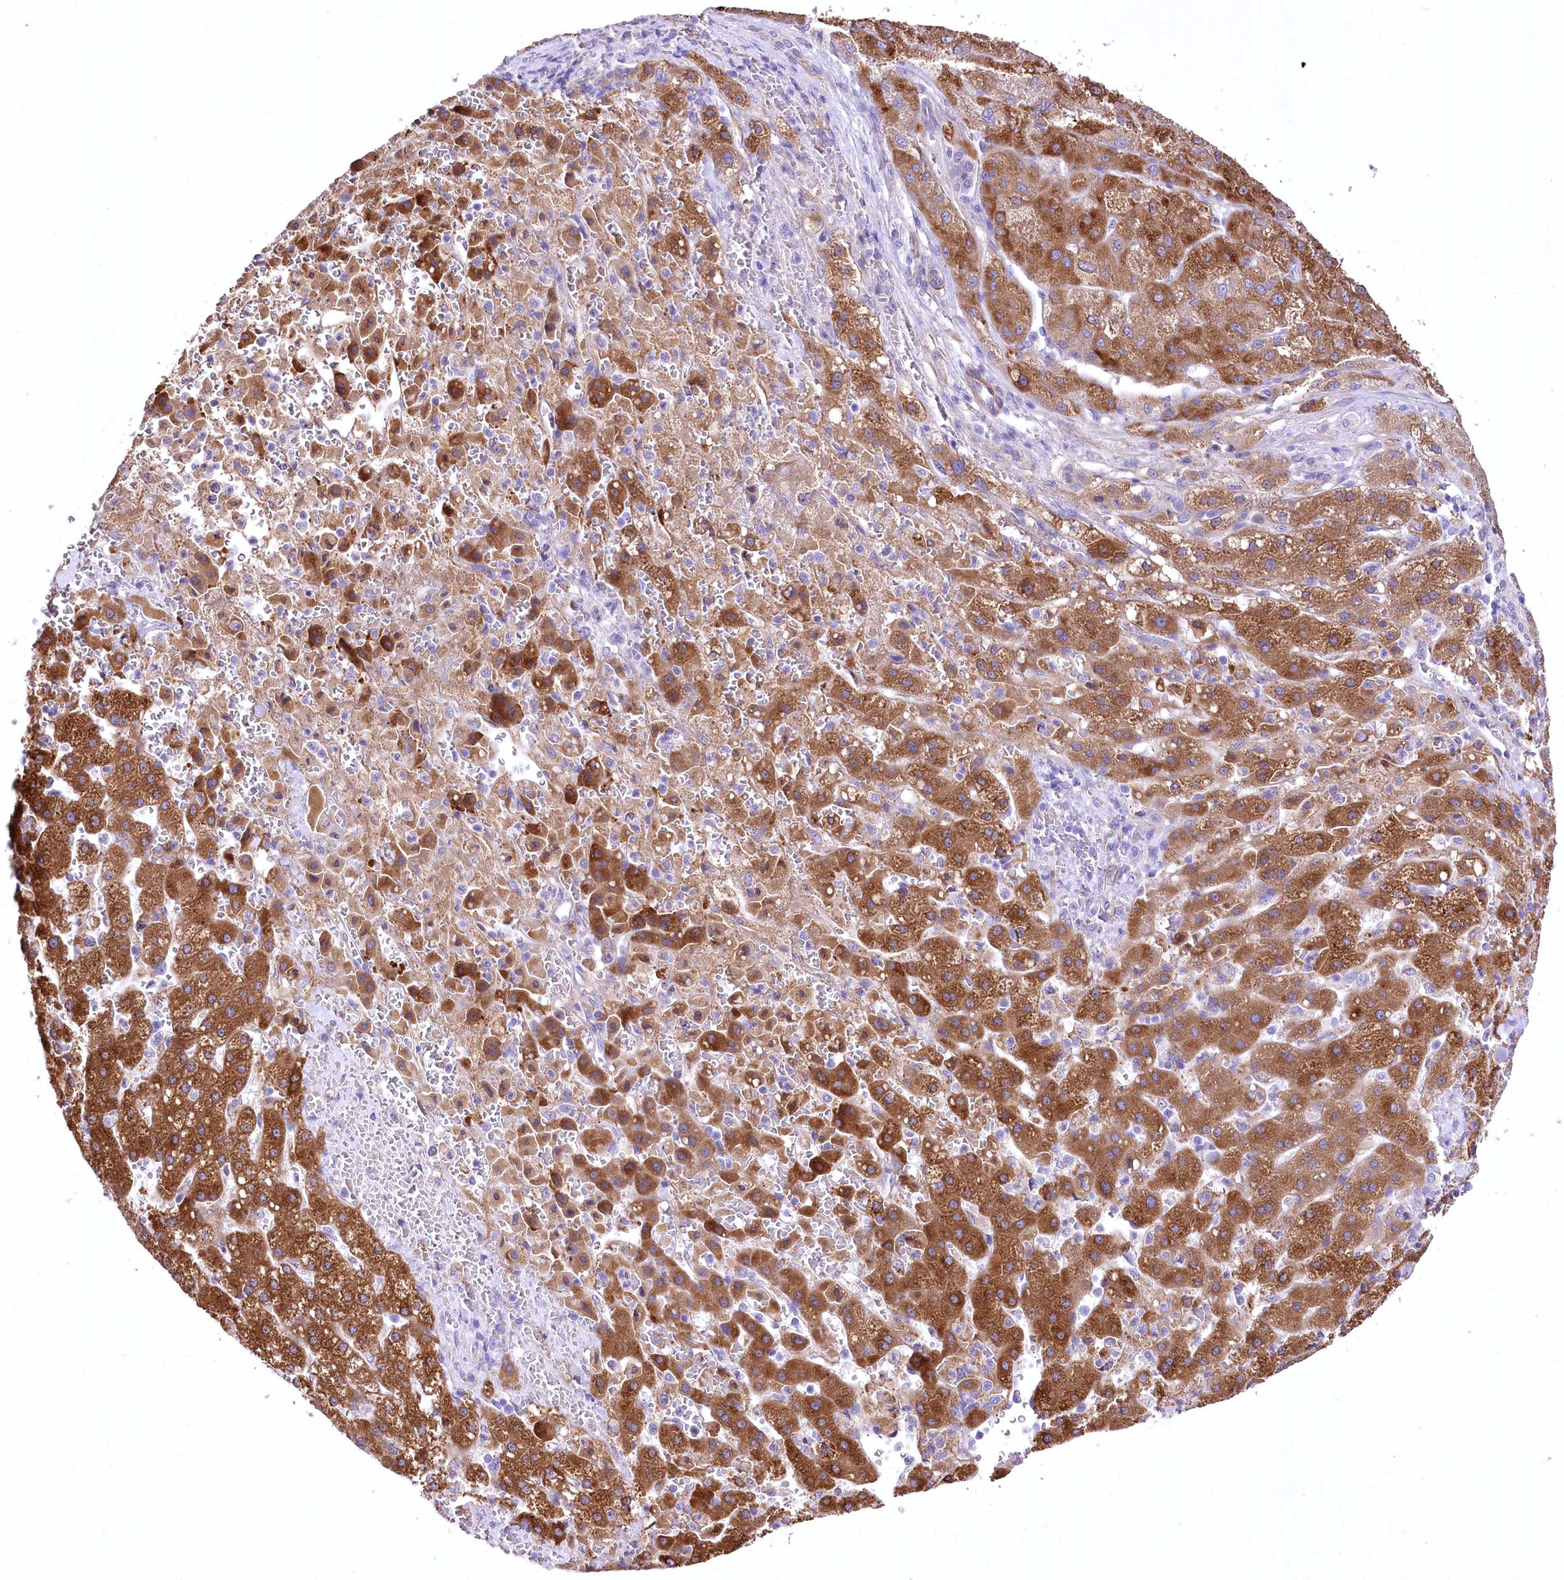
{"staining": {"intensity": "strong", "quantity": ">75%", "location": "cytoplasmic/membranous"}, "tissue": "liver cancer", "cell_type": "Tumor cells", "image_type": "cancer", "snomed": [{"axis": "morphology", "description": "Carcinoma, Hepatocellular, NOS"}, {"axis": "topography", "description": "Liver"}], "caption": "Liver cancer (hepatocellular carcinoma) stained for a protein exhibits strong cytoplasmic/membranous positivity in tumor cells. The protein is shown in brown color, while the nuclei are stained blue.", "gene": "RDH16", "patient": {"sex": "male", "age": 57}}